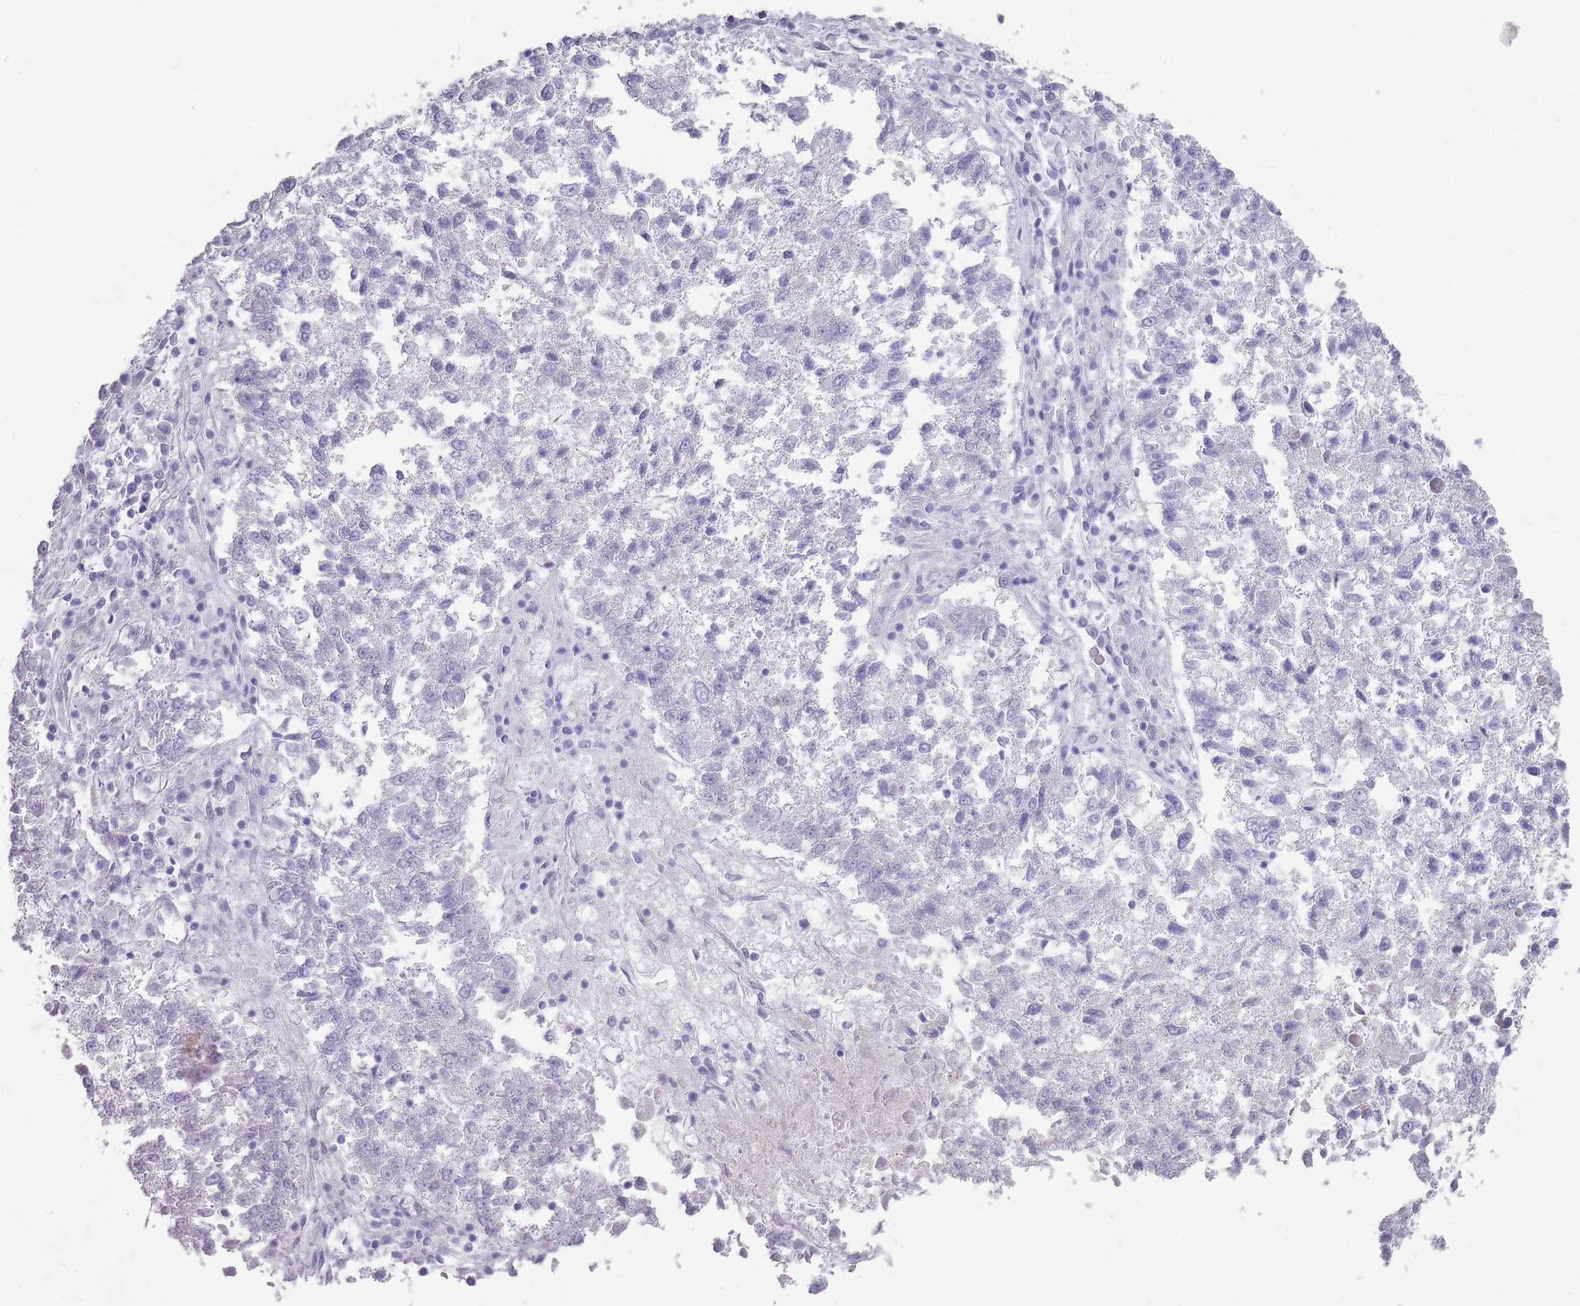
{"staining": {"intensity": "negative", "quantity": "none", "location": "none"}, "tissue": "lung cancer", "cell_type": "Tumor cells", "image_type": "cancer", "snomed": [{"axis": "morphology", "description": "Squamous cell carcinoma, NOS"}, {"axis": "topography", "description": "Lung"}], "caption": "Immunohistochemistry (IHC) of human lung cancer reveals no staining in tumor cells.", "gene": "RHBG", "patient": {"sex": "male", "age": 73}}